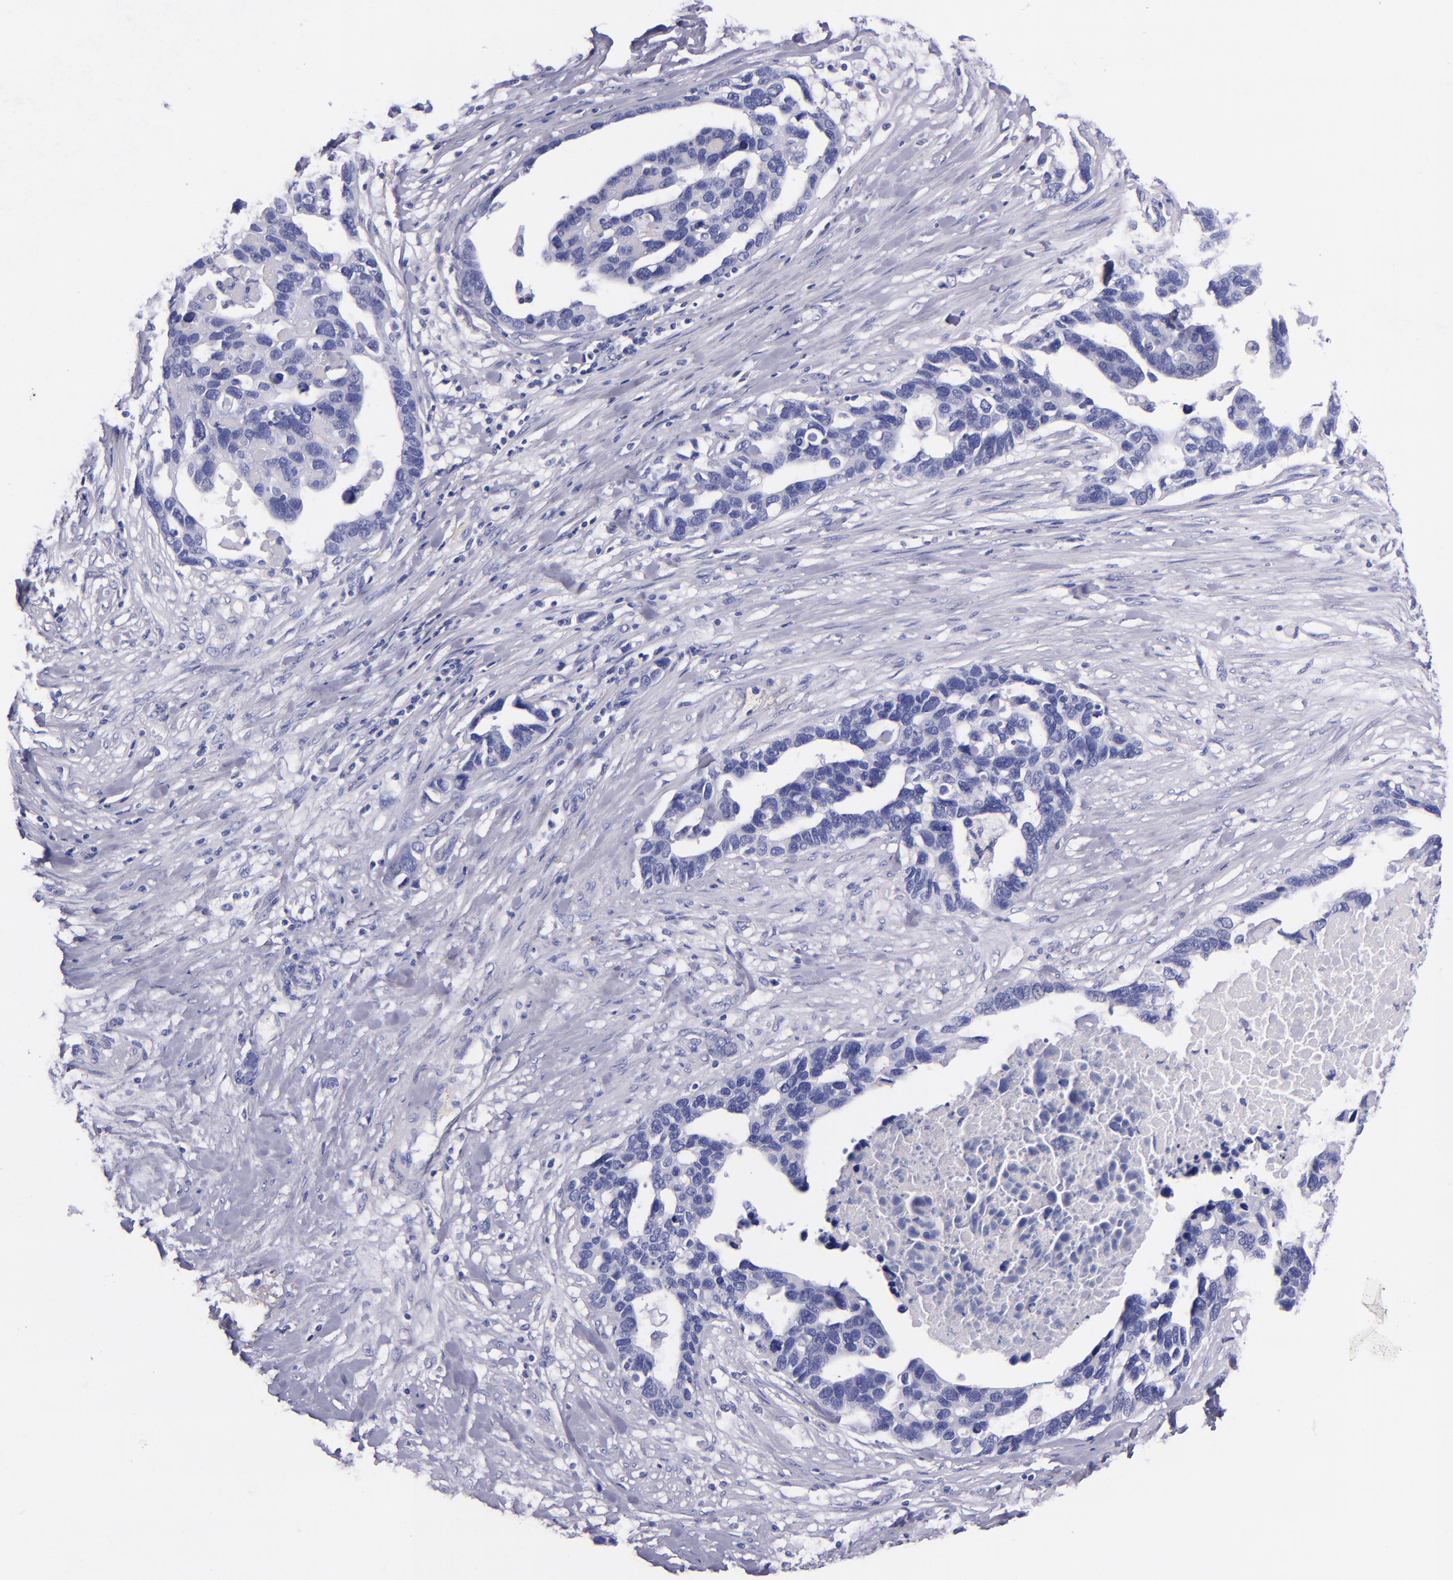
{"staining": {"intensity": "negative", "quantity": "none", "location": "none"}, "tissue": "ovarian cancer", "cell_type": "Tumor cells", "image_type": "cancer", "snomed": [{"axis": "morphology", "description": "Cystadenocarcinoma, serous, NOS"}, {"axis": "topography", "description": "Ovary"}], "caption": "This is an IHC histopathology image of human serous cystadenocarcinoma (ovarian). There is no positivity in tumor cells.", "gene": "LAG3", "patient": {"sex": "female", "age": 54}}